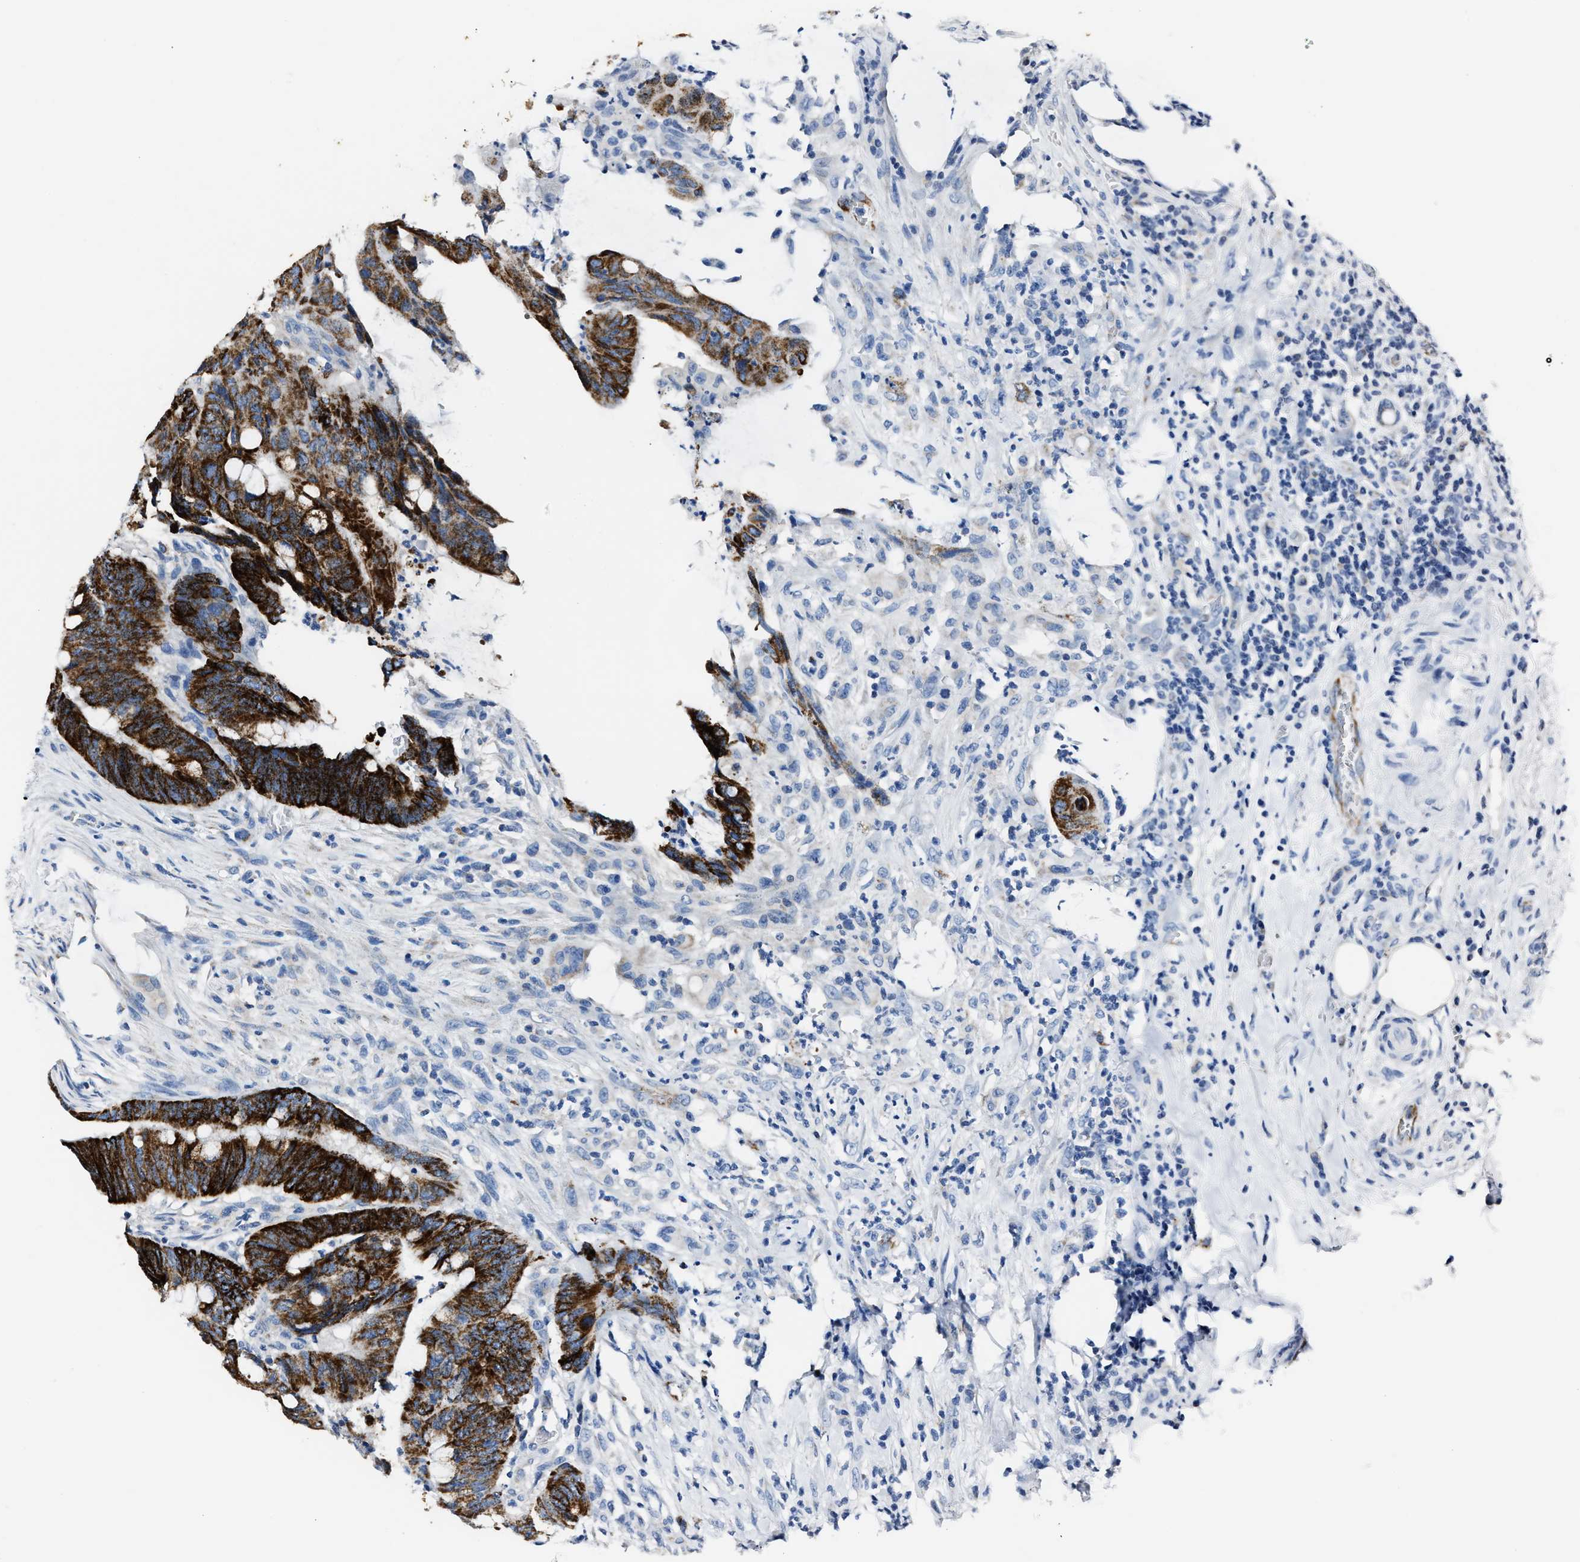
{"staining": {"intensity": "strong", "quantity": ">75%", "location": "cytoplasmic/membranous"}, "tissue": "colorectal cancer", "cell_type": "Tumor cells", "image_type": "cancer", "snomed": [{"axis": "morphology", "description": "Normal tissue, NOS"}, {"axis": "morphology", "description": "Adenocarcinoma, NOS"}, {"axis": "topography", "description": "Rectum"}, {"axis": "topography", "description": "Peripheral nerve tissue"}], "caption": "About >75% of tumor cells in human adenocarcinoma (colorectal) display strong cytoplasmic/membranous protein expression as visualized by brown immunohistochemical staining.", "gene": "AMACR", "patient": {"sex": "male", "age": 92}}